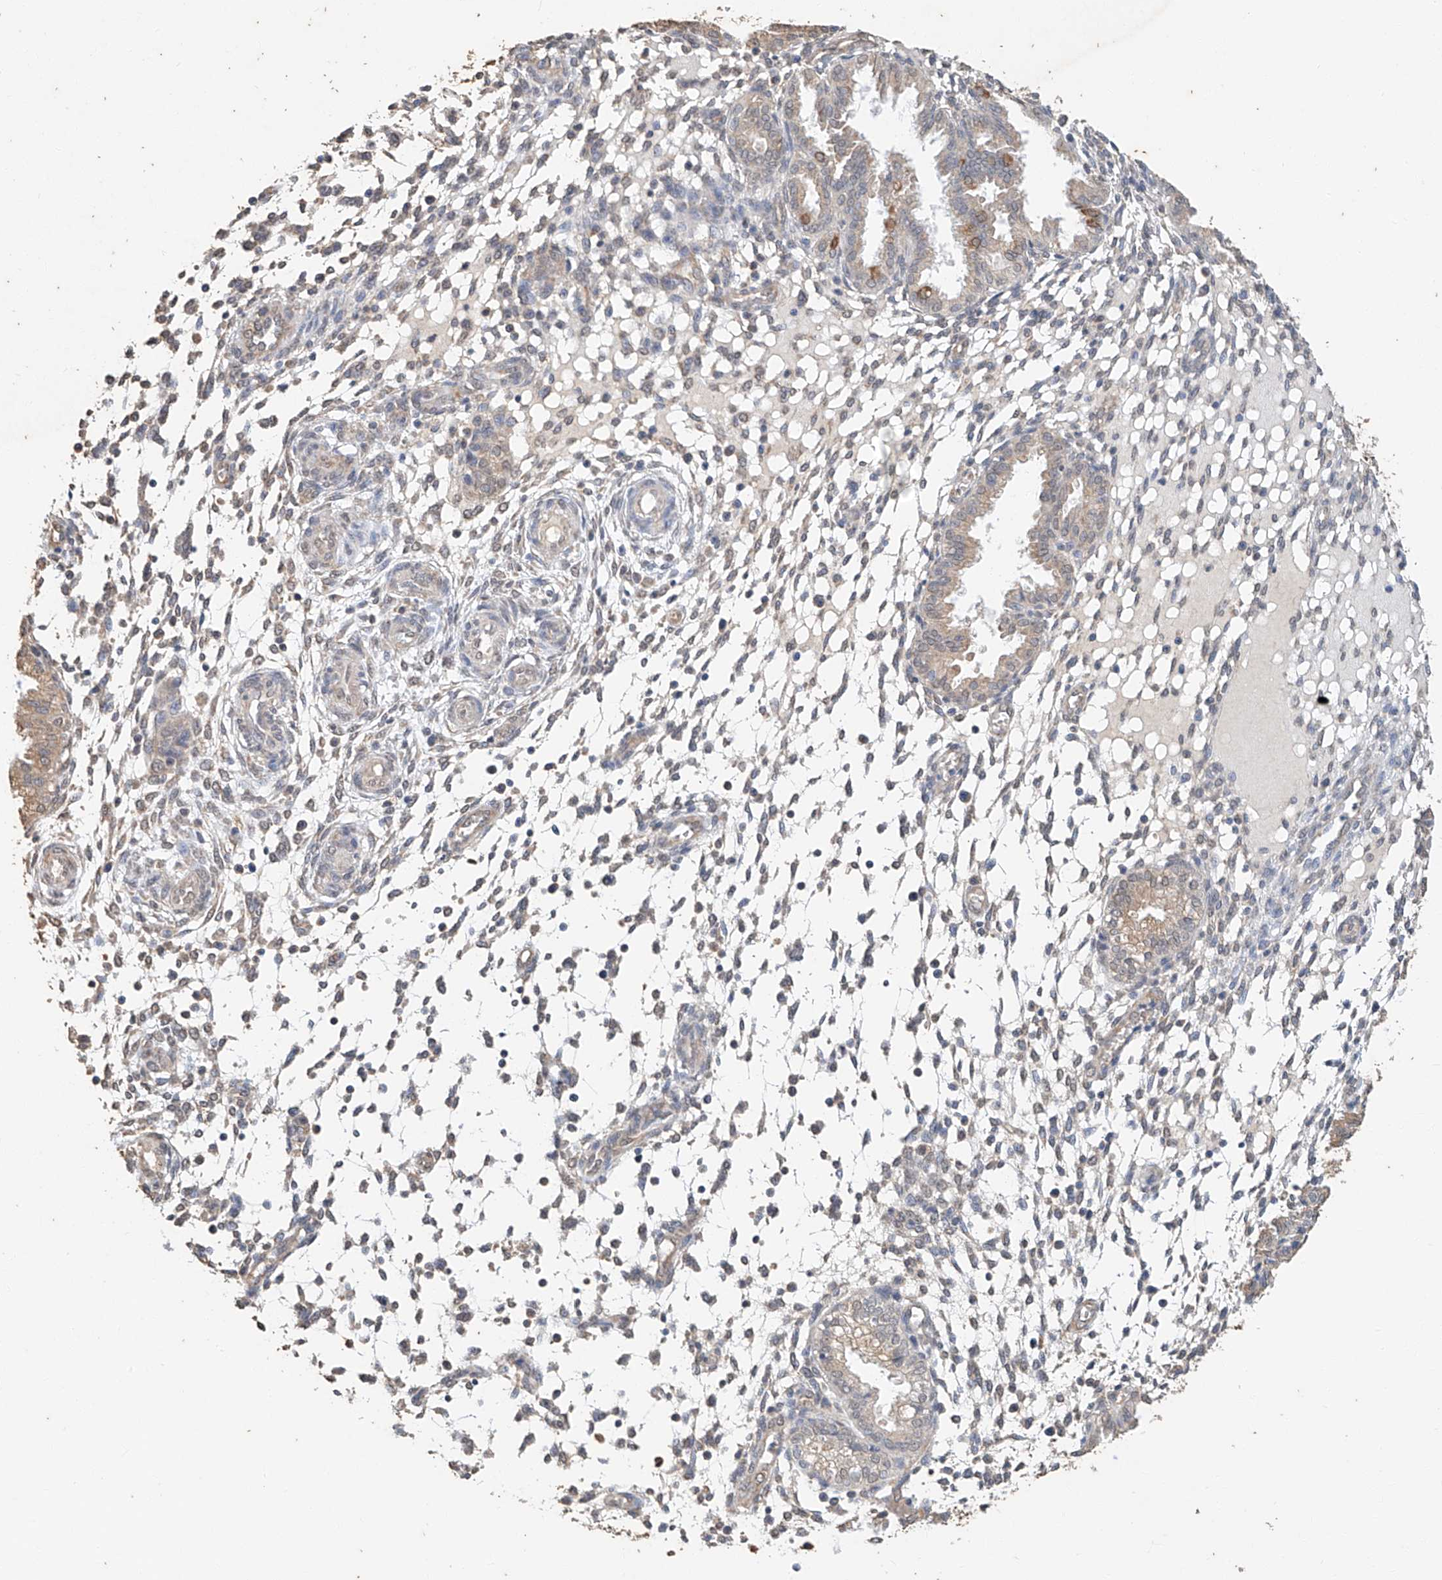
{"staining": {"intensity": "negative", "quantity": "none", "location": "none"}, "tissue": "endometrium", "cell_type": "Cells in endometrial stroma", "image_type": "normal", "snomed": [{"axis": "morphology", "description": "Normal tissue, NOS"}, {"axis": "topography", "description": "Endometrium"}], "caption": "This is a image of immunohistochemistry (IHC) staining of benign endometrium, which shows no expression in cells in endometrial stroma.", "gene": "CERS4", "patient": {"sex": "female", "age": 33}}